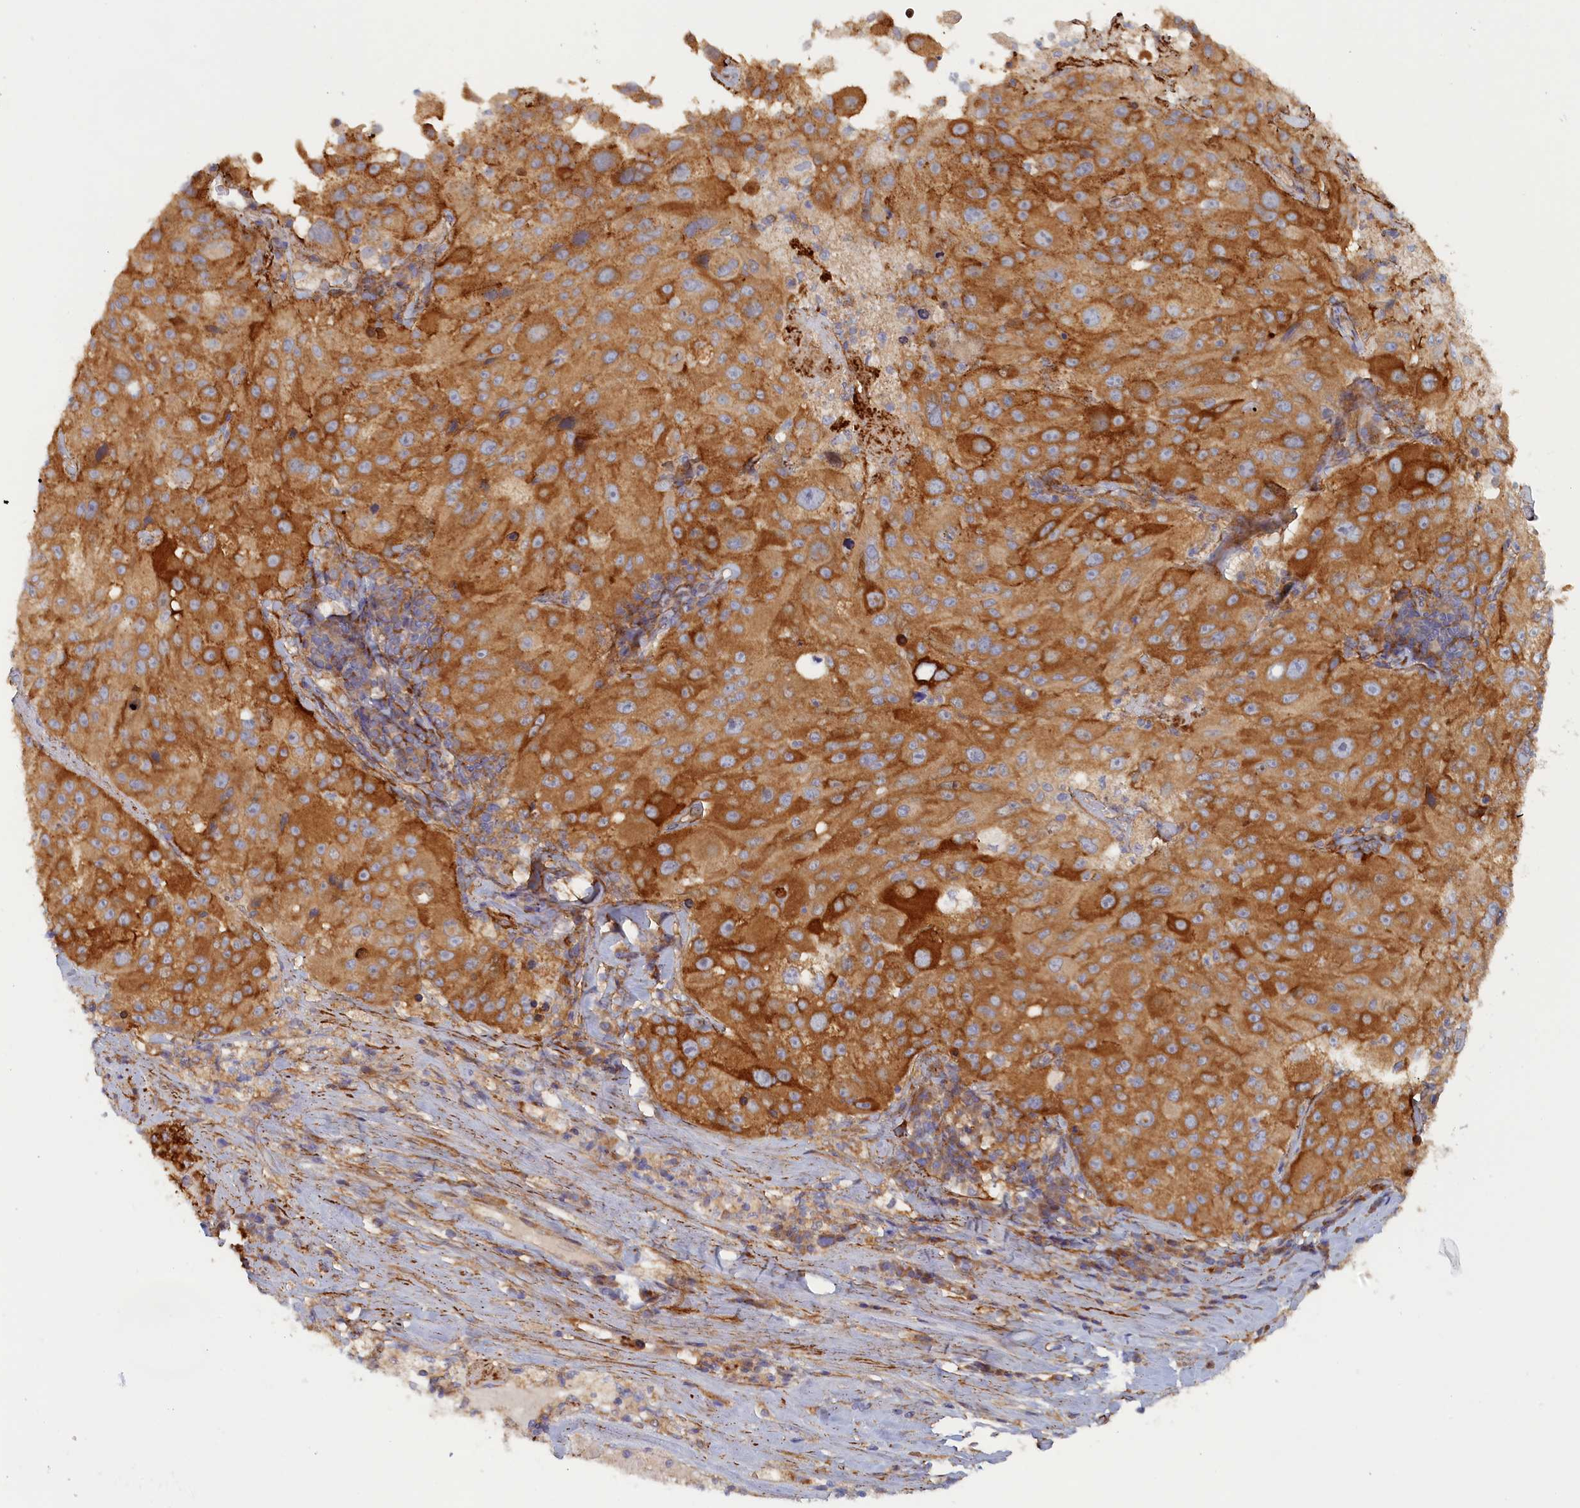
{"staining": {"intensity": "moderate", "quantity": ">75%", "location": "cytoplasmic/membranous"}, "tissue": "melanoma", "cell_type": "Tumor cells", "image_type": "cancer", "snomed": [{"axis": "morphology", "description": "Malignant melanoma, Metastatic site"}, {"axis": "topography", "description": "Lymph node"}], "caption": "Melanoma stained with a brown dye reveals moderate cytoplasmic/membranous positive staining in approximately >75% of tumor cells.", "gene": "TMEM196", "patient": {"sex": "male", "age": 62}}